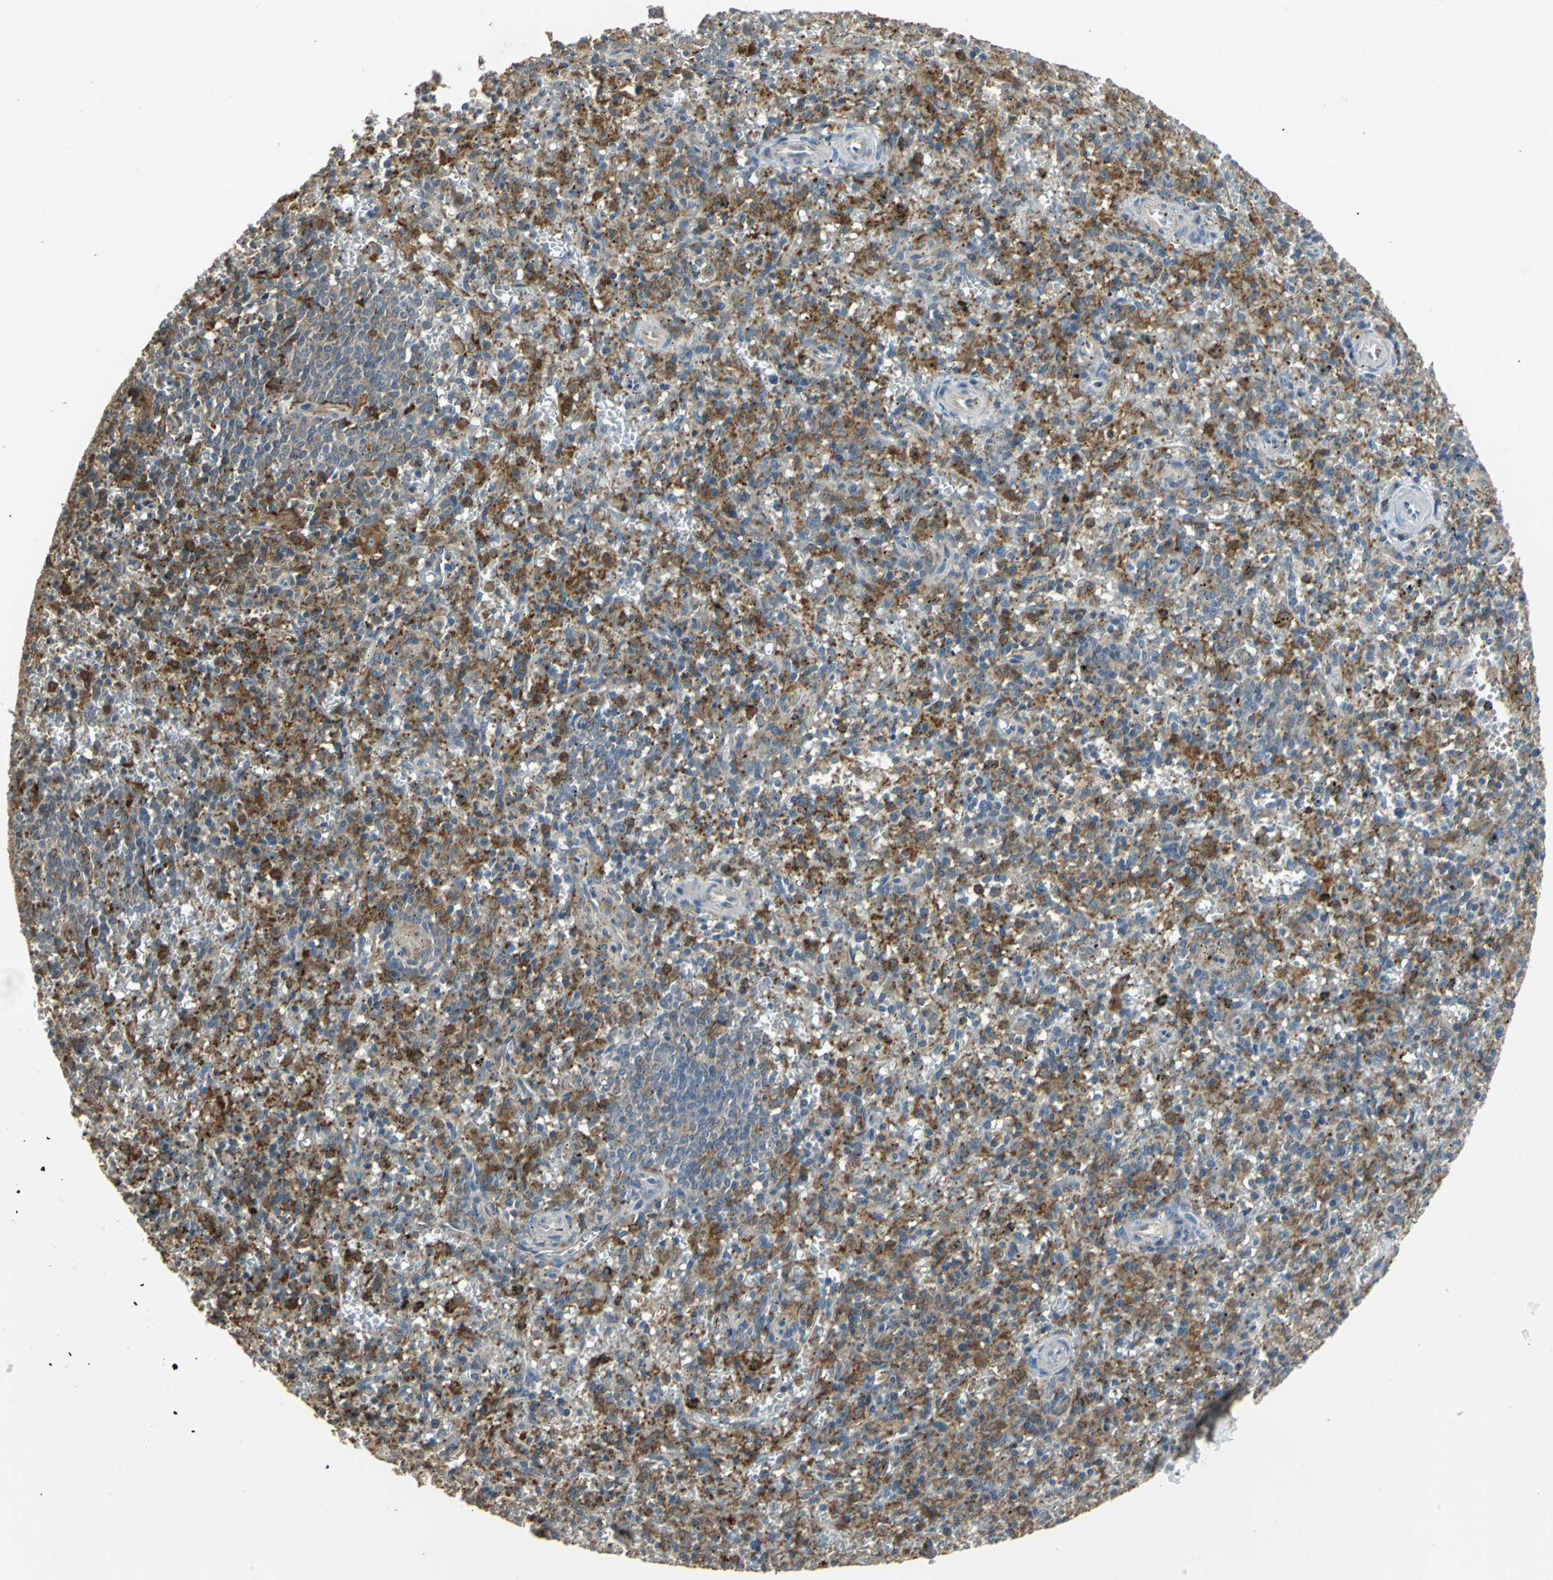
{"staining": {"intensity": "strong", "quantity": ">75%", "location": "cytoplasmic/membranous"}, "tissue": "spleen", "cell_type": "Cells in red pulp", "image_type": "normal", "snomed": [{"axis": "morphology", "description": "Normal tissue, NOS"}, {"axis": "topography", "description": "Spleen"}], "caption": "DAB immunohistochemical staining of benign human spleen reveals strong cytoplasmic/membranous protein positivity in about >75% of cells in red pulp. (IHC, brightfield microscopy, high magnification).", "gene": "SKAP2", "patient": {"sex": "male", "age": 72}}